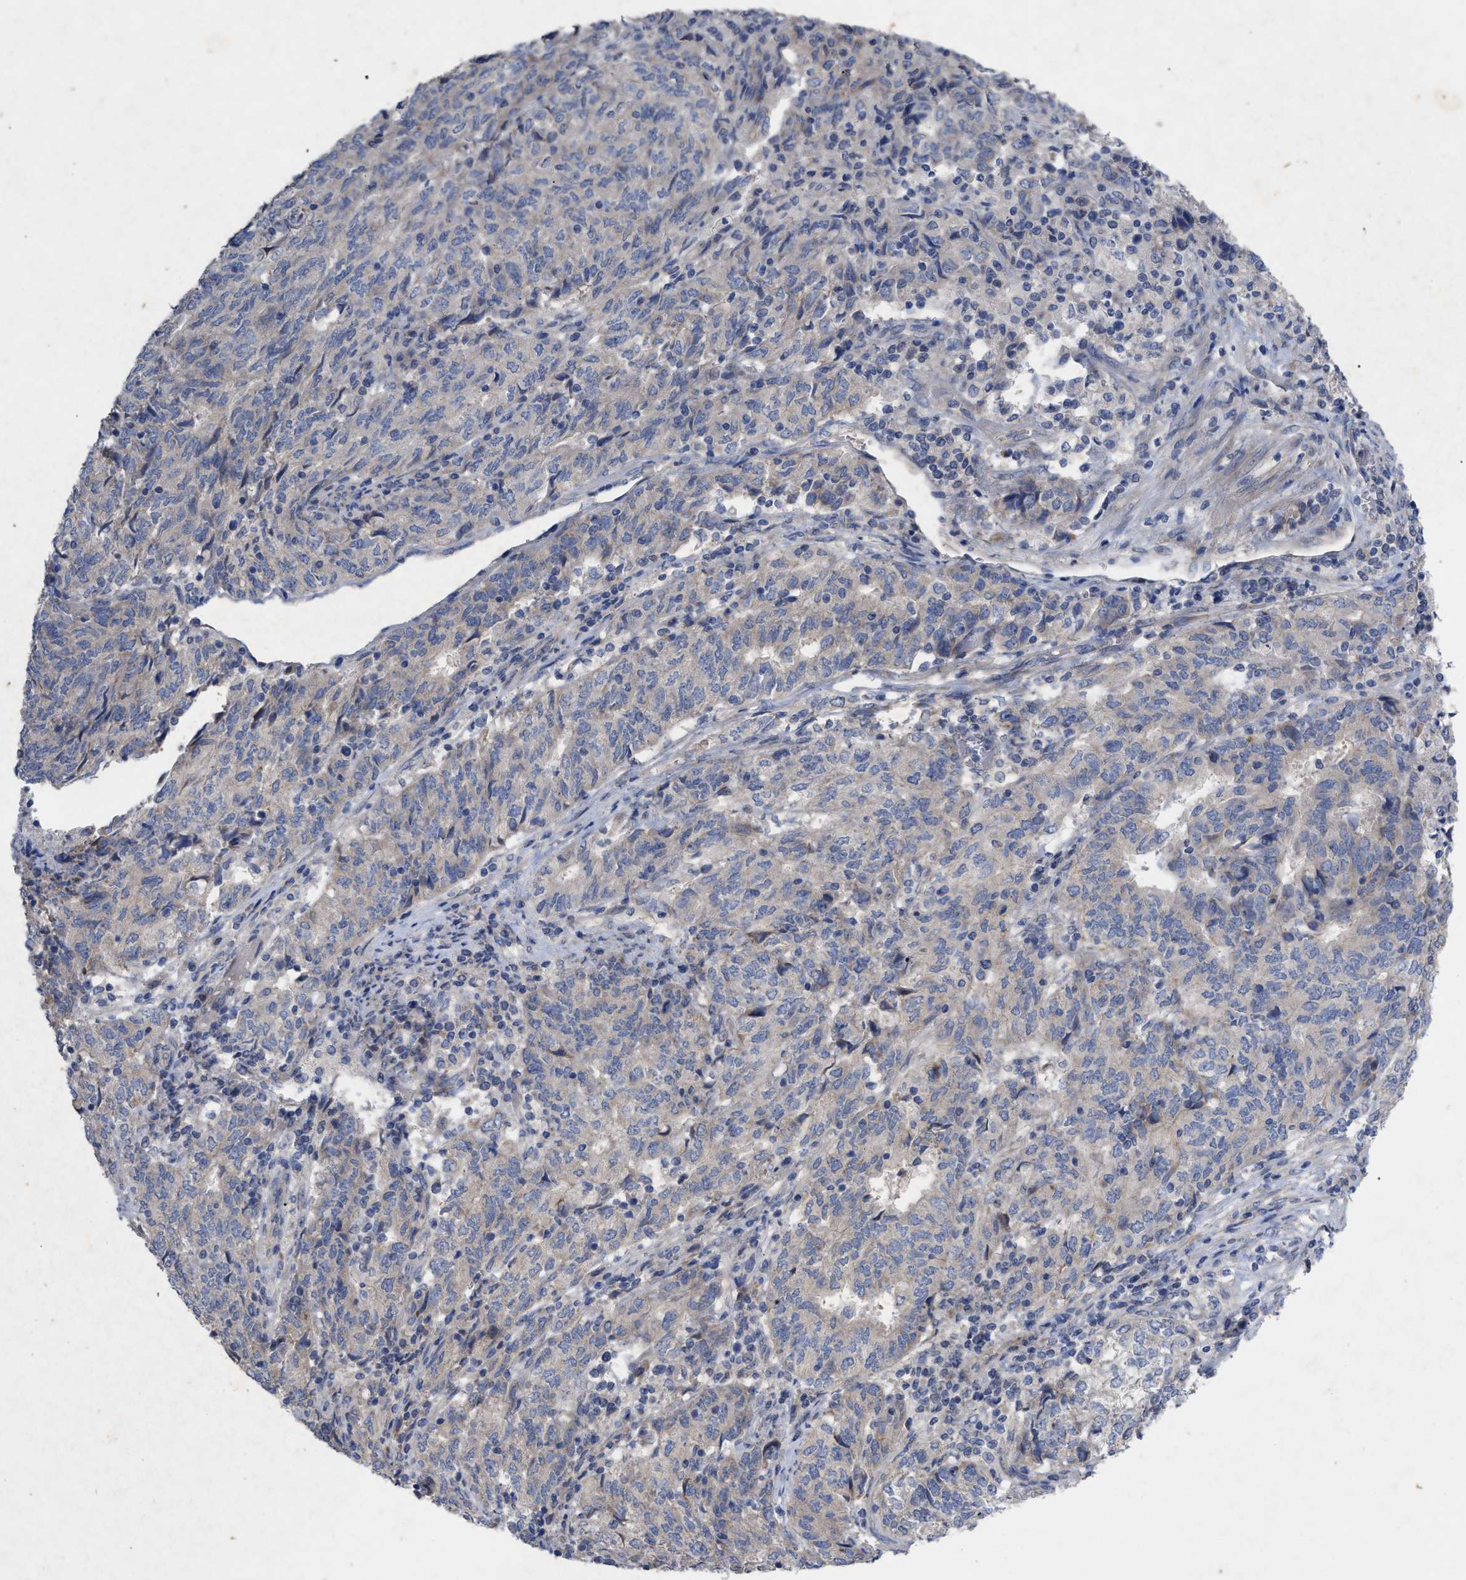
{"staining": {"intensity": "negative", "quantity": "none", "location": "none"}, "tissue": "endometrial cancer", "cell_type": "Tumor cells", "image_type": "cancer", "snomed": [{"axis": "morphology", "description": "Adenocarcinoma, NOS"}, {"axis": "topography", "description": "Endometrium"}], "caption": "An image of endometrial cancer (adenocarcinoma) stained for a protein reveals no brown staining in tumor cells. (DAB (3,3'-diaminobenzidine) immunohistochemistry, high magnification).", "gene": "VIP", "patient": {"sex": "female", "age": 80}}